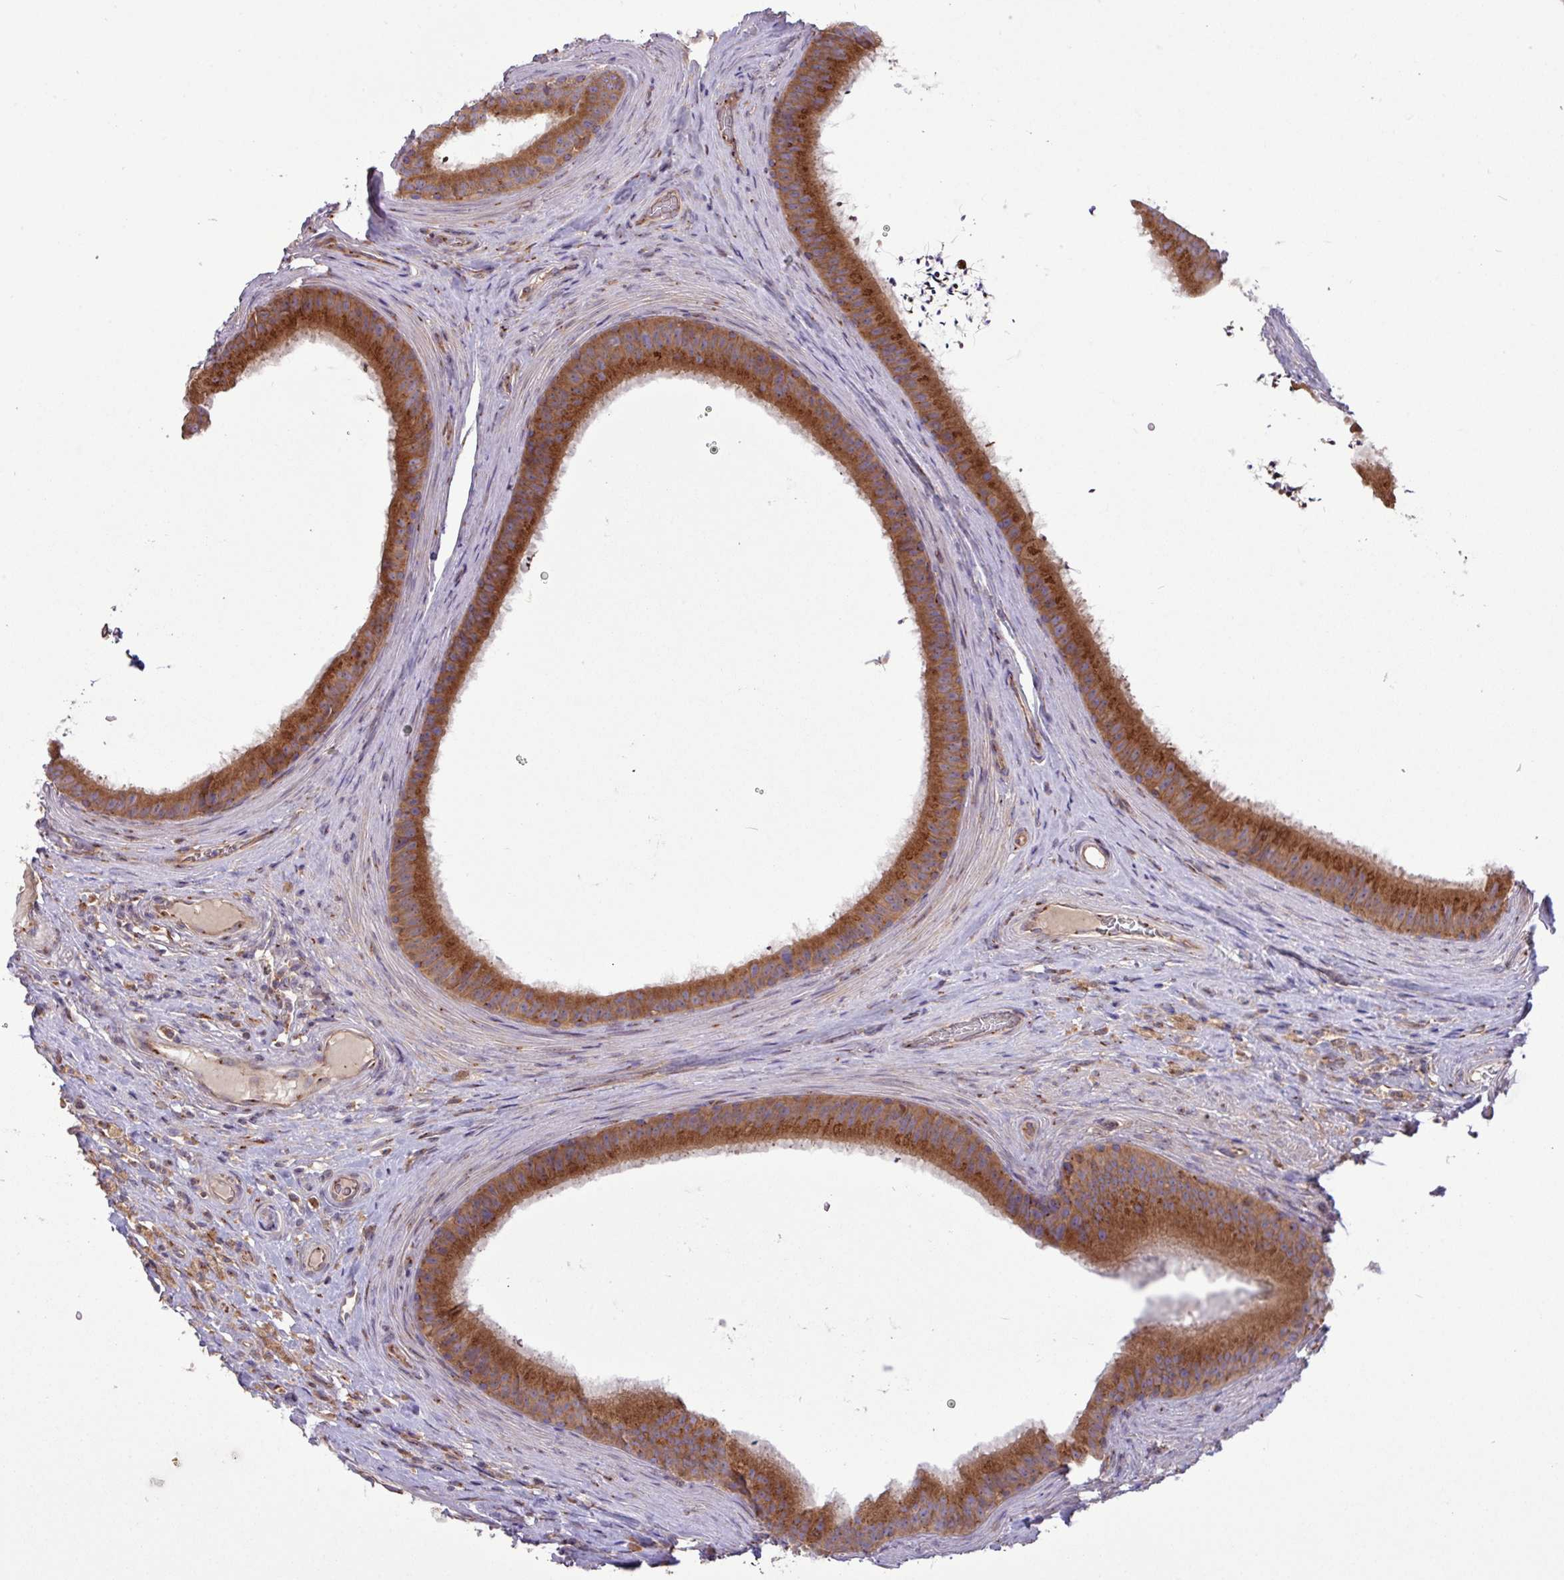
{"staining": {"intensity": "moderate", "quantity": ">75%", "location": "cytoplasmic/membranous"}, "tissue": "epididymis", "cell_type": "Glandular cells", "image_type": "normal", "snomed": [{"axis": "morphology", "description": "Normal tissue, NOS"}, {"axis": "topography", "description": "Testis"}, {"axis": "topography", "description": "Epididymis"}], "caption": "Protein positivity by immunohistochemistry shows moderate cytoplasmic/membranous expression in approximately >75% of glandular cells in unremarkable epididymis. (DAB (3,3'-diaminobenzidine) IHC, brown staining for protein, blue staining for nuclei).", "gene": "RAB19", "patient": {"sex": "male", "age": 41}}